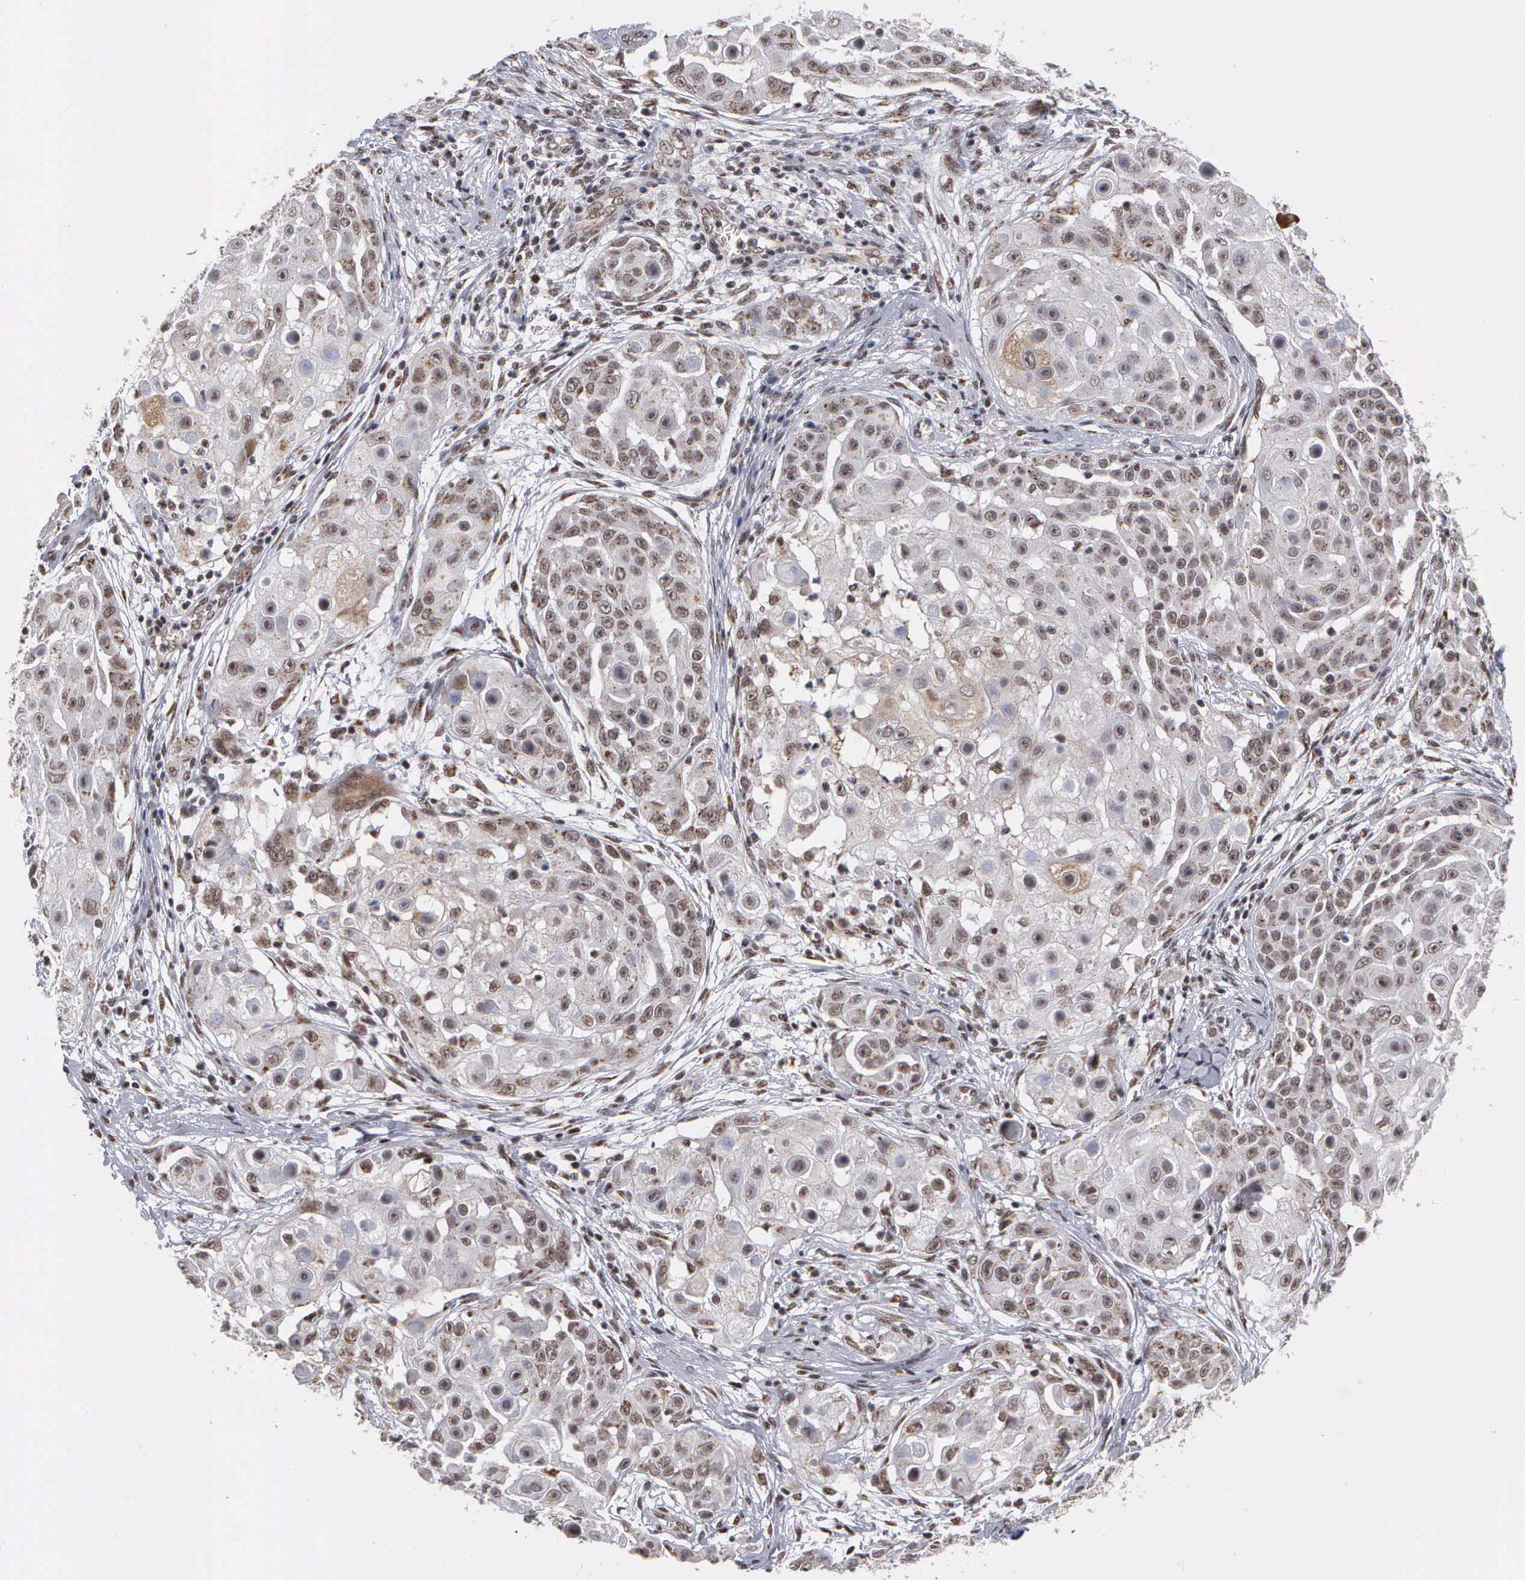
{"staining": {"intensity": "moderate", "quantity": "25%-75%", "location": "nuclear"}, "tissue": "skin cancer", "cell_type": "Tumor cells", "image_type": "cancer", "snomed": [{"axis": "morphology", "description": "Squamous cell carcinoma, NOS"}, {"axis": "topography", "description": "Skin"}], "caption": "A high-resolution image shows immunohistochemistry staining of skin cancer, which shows moderate nuclear expression in about 25%-75% of tumor cells.", "gene": "GTF2A1", "patient": {"sex": "female", "age": 57}}